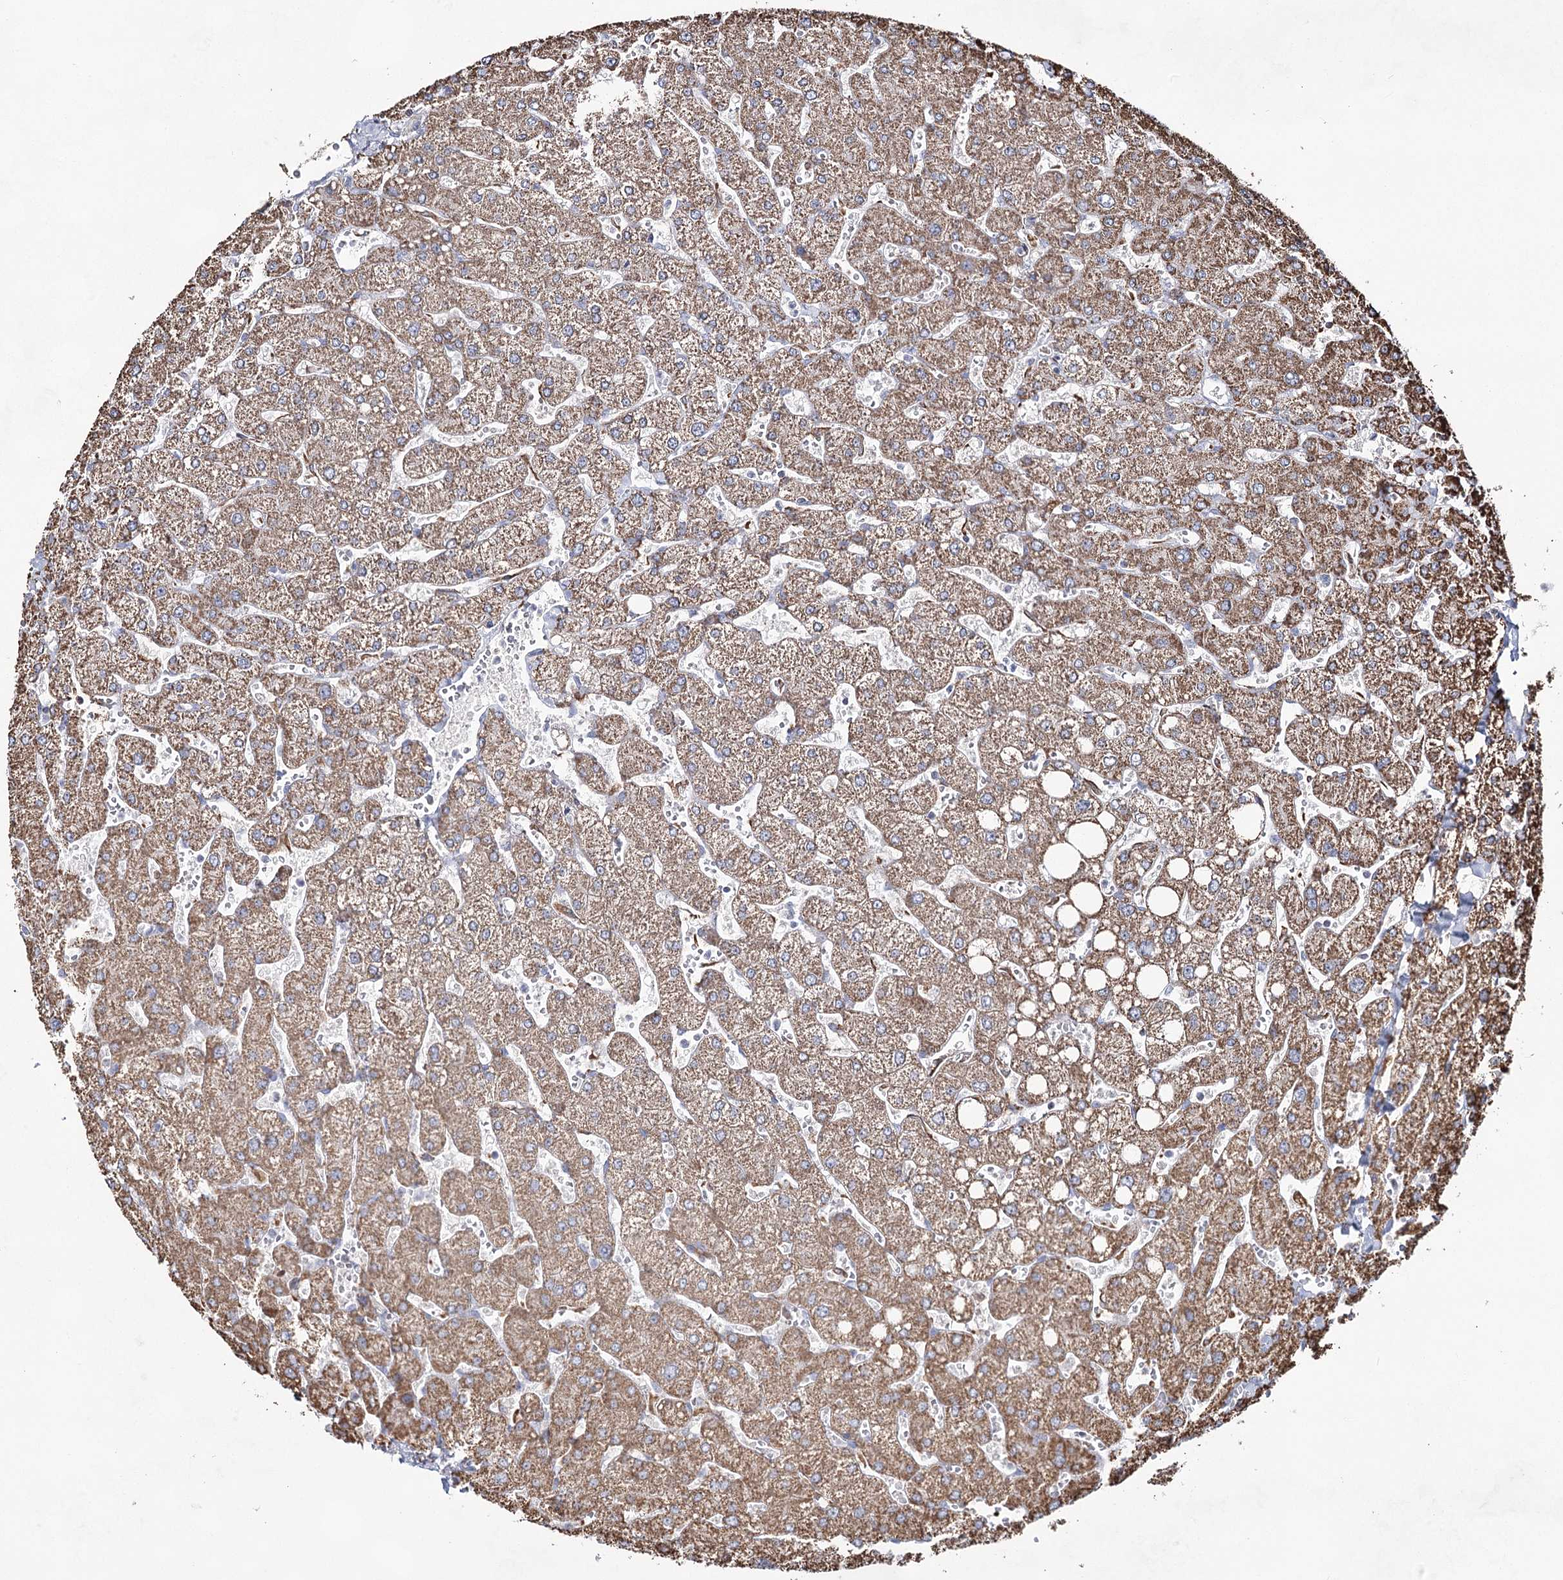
{"staining": {"intensity": "moderate", "quantity": ">75%", "location": "cytoplasmic/membranous"}, "tissue": "liver", "cell_type": "Cholangiocytes", "image_type": "normal", "snomed": [{"axis": "morphology", "description": "Normal tissue, NOS"}, {"axis": "topography", "description": "Liver"}], "caption": "Immunohistochemistry (IHC) photomicrograph of benign liver stained for a protein (brown), which reveals medium levels of moderate cytoplasmic/membranous staining in approximately >75% of cholangiocytes.", "gene": "CWF19L1", "patient": {"sex": "male", "age": 55}}